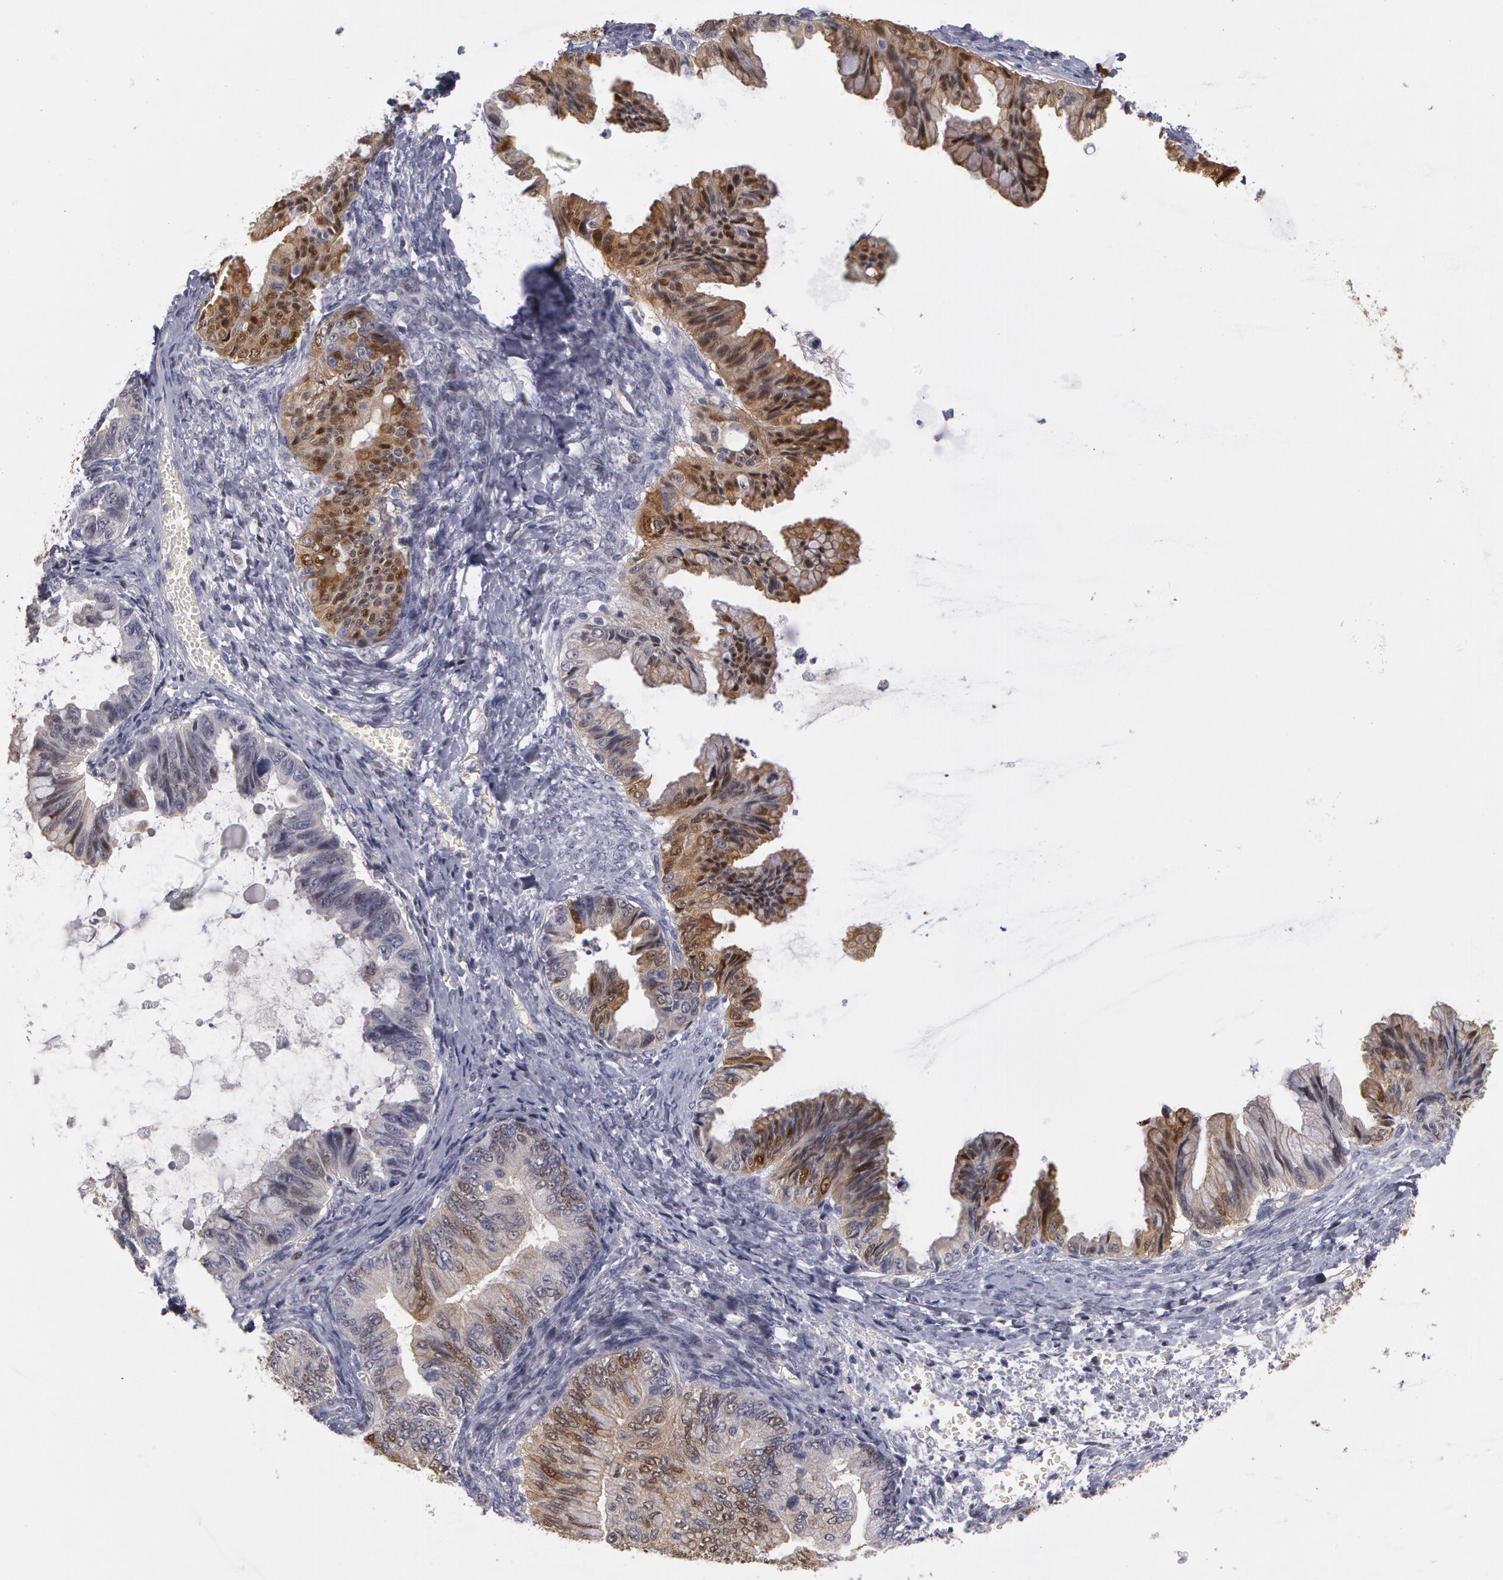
{"staining": {"intensity": "moderate", "quantity": "25%-75%", "location": "nuclear"}, "tissue": "ovarian cancer", "cell_type": "Tumor cells", "image_type": "cancer", "snomed": [{"axis": "morphology", "description": "Cystadenocarcinoma, mucinous, NOS"}, {"axis": "topography", "description": "Ovary"}], "caption": "Mucinous cystadenocarcinoma (ovarian) stained for a protein demonstrates moderate nuclear positivity in tumor cells. The staining is performed using DAB (3,3'-diaminobenzidine) brown chromogen to label protein expression. The nuclei are counter-stained blue using hematoxylin.", "gene": "PRICKLE1", "patient": {"sex": "female", "age": 36}}